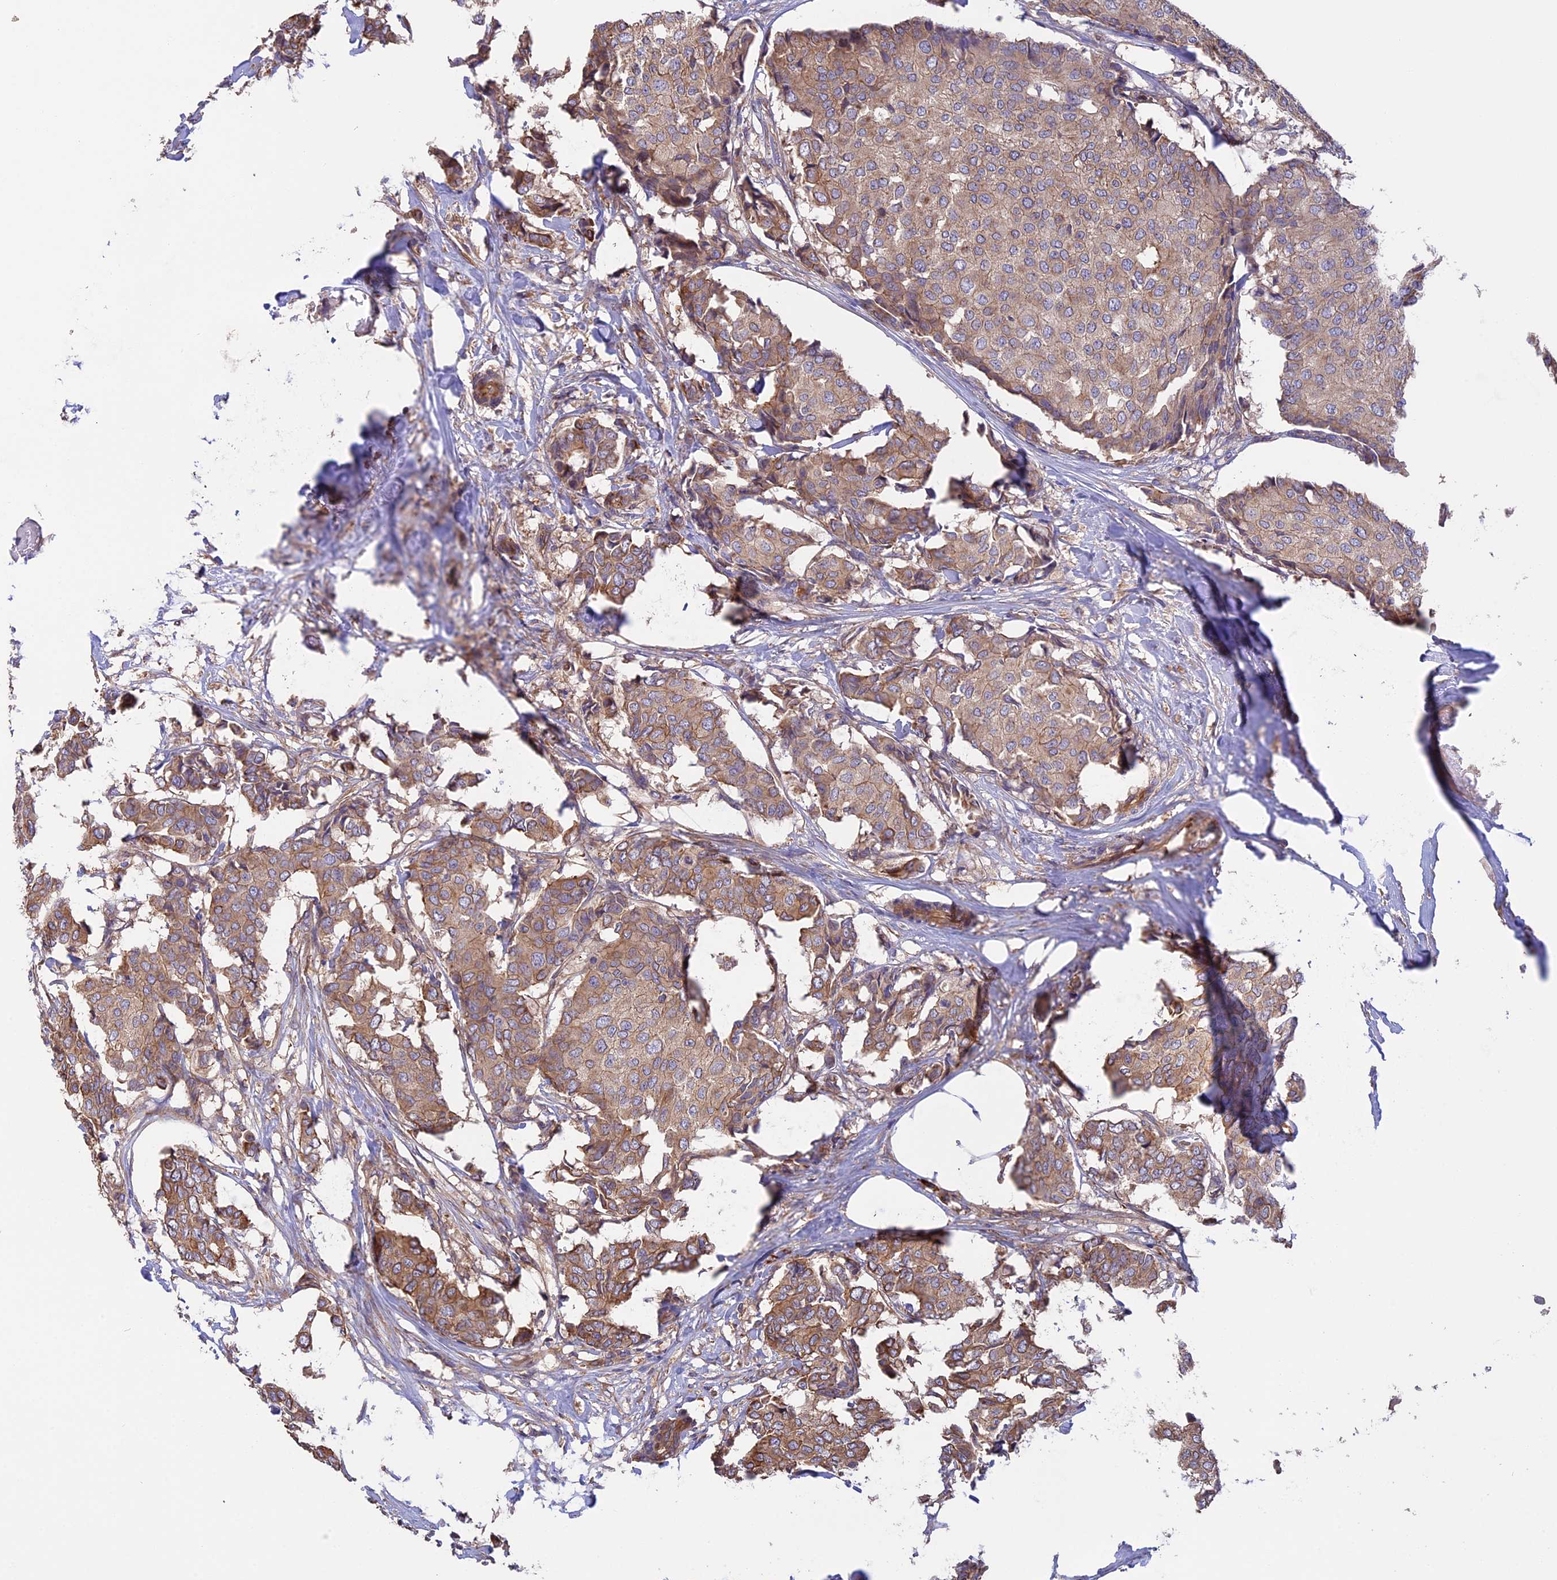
{"staining": {"intensity": "moderate", "quantity": ">75%", "location": "cytoplasmic/membranous"}, "tissue": "breast cancer", "cell_type": "Tumor cells", "image_type": "cancer", "snomed": [{"axis": "morphology", "description": "Duct carcinoma"}, {"axis": "topography", "description": "Breast"}], "caption": "Immunohistochemical staining of breast cancer (invasive ductal carcinoma) exhibits medium levels of moderate cytoplasmic/membranous protein expression in about >75% of tumor cells.", "gene": "GAS8", "patient": {"sex": "female", "age": 75}}